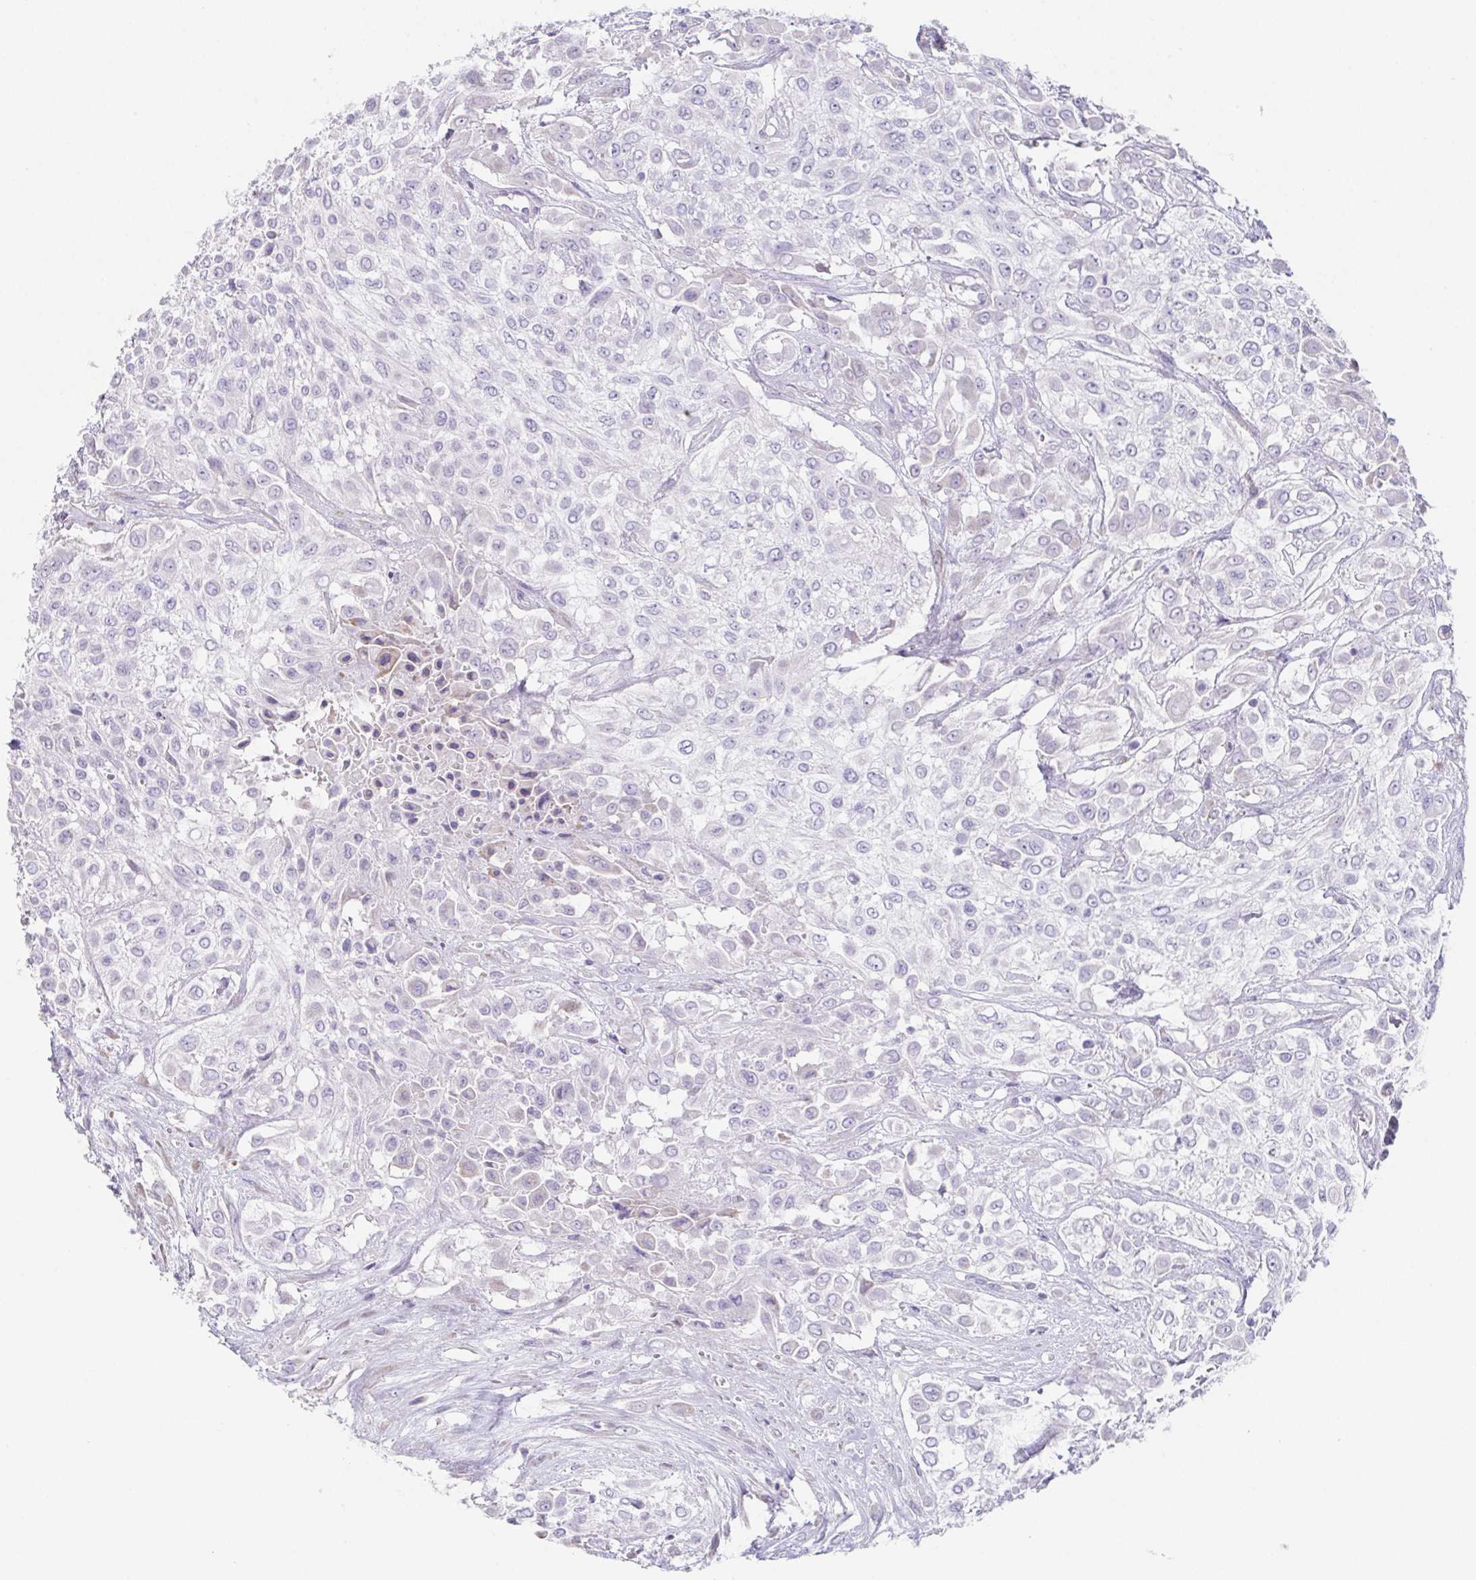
{"staining": {"intensity": "negative", "quantity": "none", "location": "none"}, "tissue": "urothelial cancer", "cell_type": "Tumor cells", "image_type": "cancer", "snomed": [{"axis": "morphology", "description": "Urothelial carcinoma, High grade"}, {"axis": "topography", "description": "Urinary bladder"}], "caption": "Tumor cells are negative for brown protein staining in urothelial cancer.", "gene": "HDGFL1", "patient": {"sex": "male", "age": 57}}